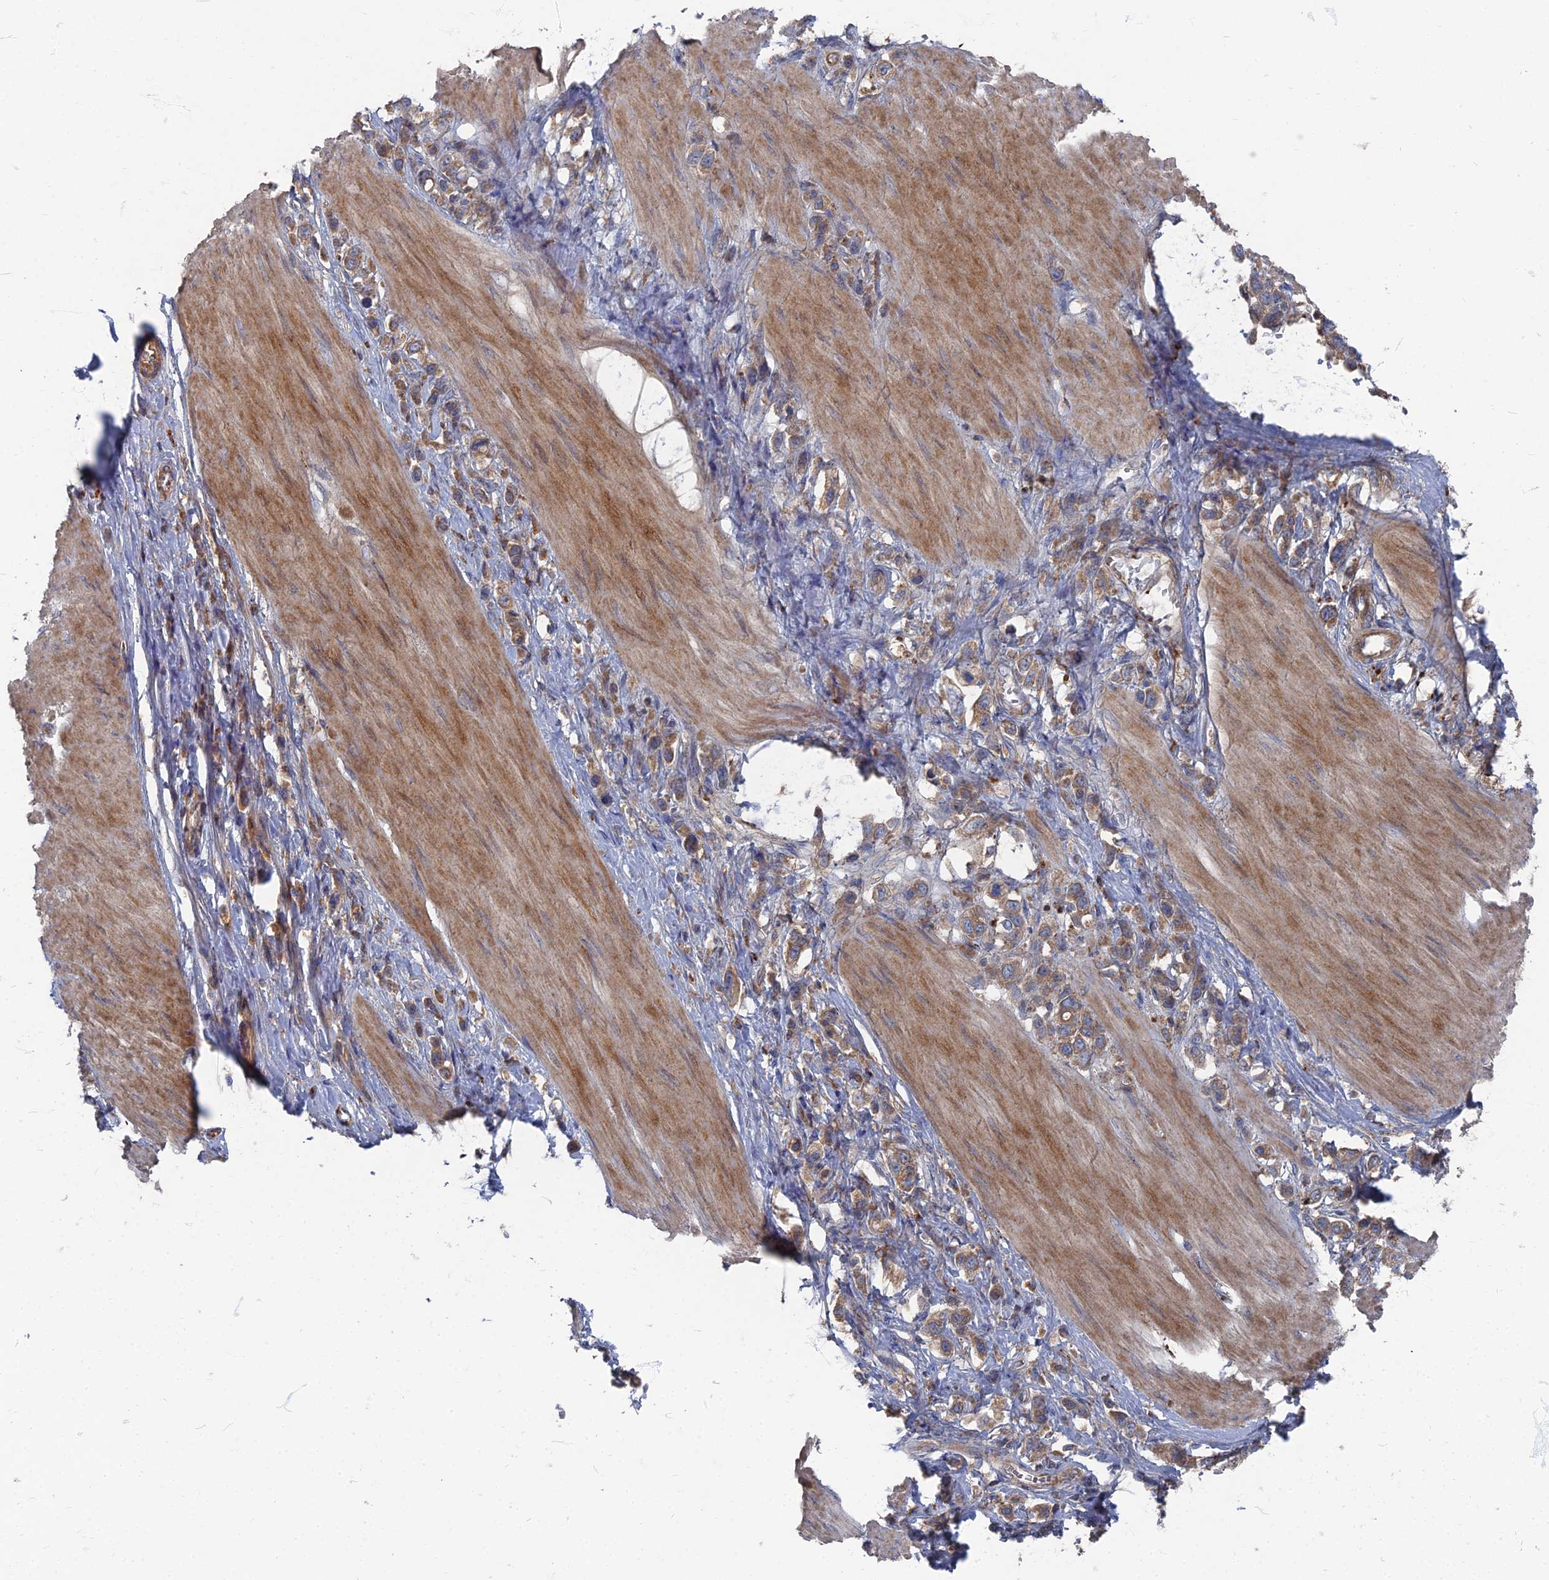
{"staining": {"intensity": "moderate", "quantity": ">75%", "location": "cytoplasmic/membranous"}, "tissue": "stomach cancer", "cell_type": "Tumor cells", "image_type": "cancer", "snomed": [{"axis": "morphology", "description": "Adenocarcinoma, NOS"}, {"axis": "topography", "description": "Stomach"}], "caption": "Moderate cytoplasmic/membranous protein staining is identified in approximately >75% of tumor cells in adenocarcinoma (stomach). (IHC, brightfield microscopy, high magnification).", "gene": "PPCDC", "patient": {"sex": "female", "age": 65}}